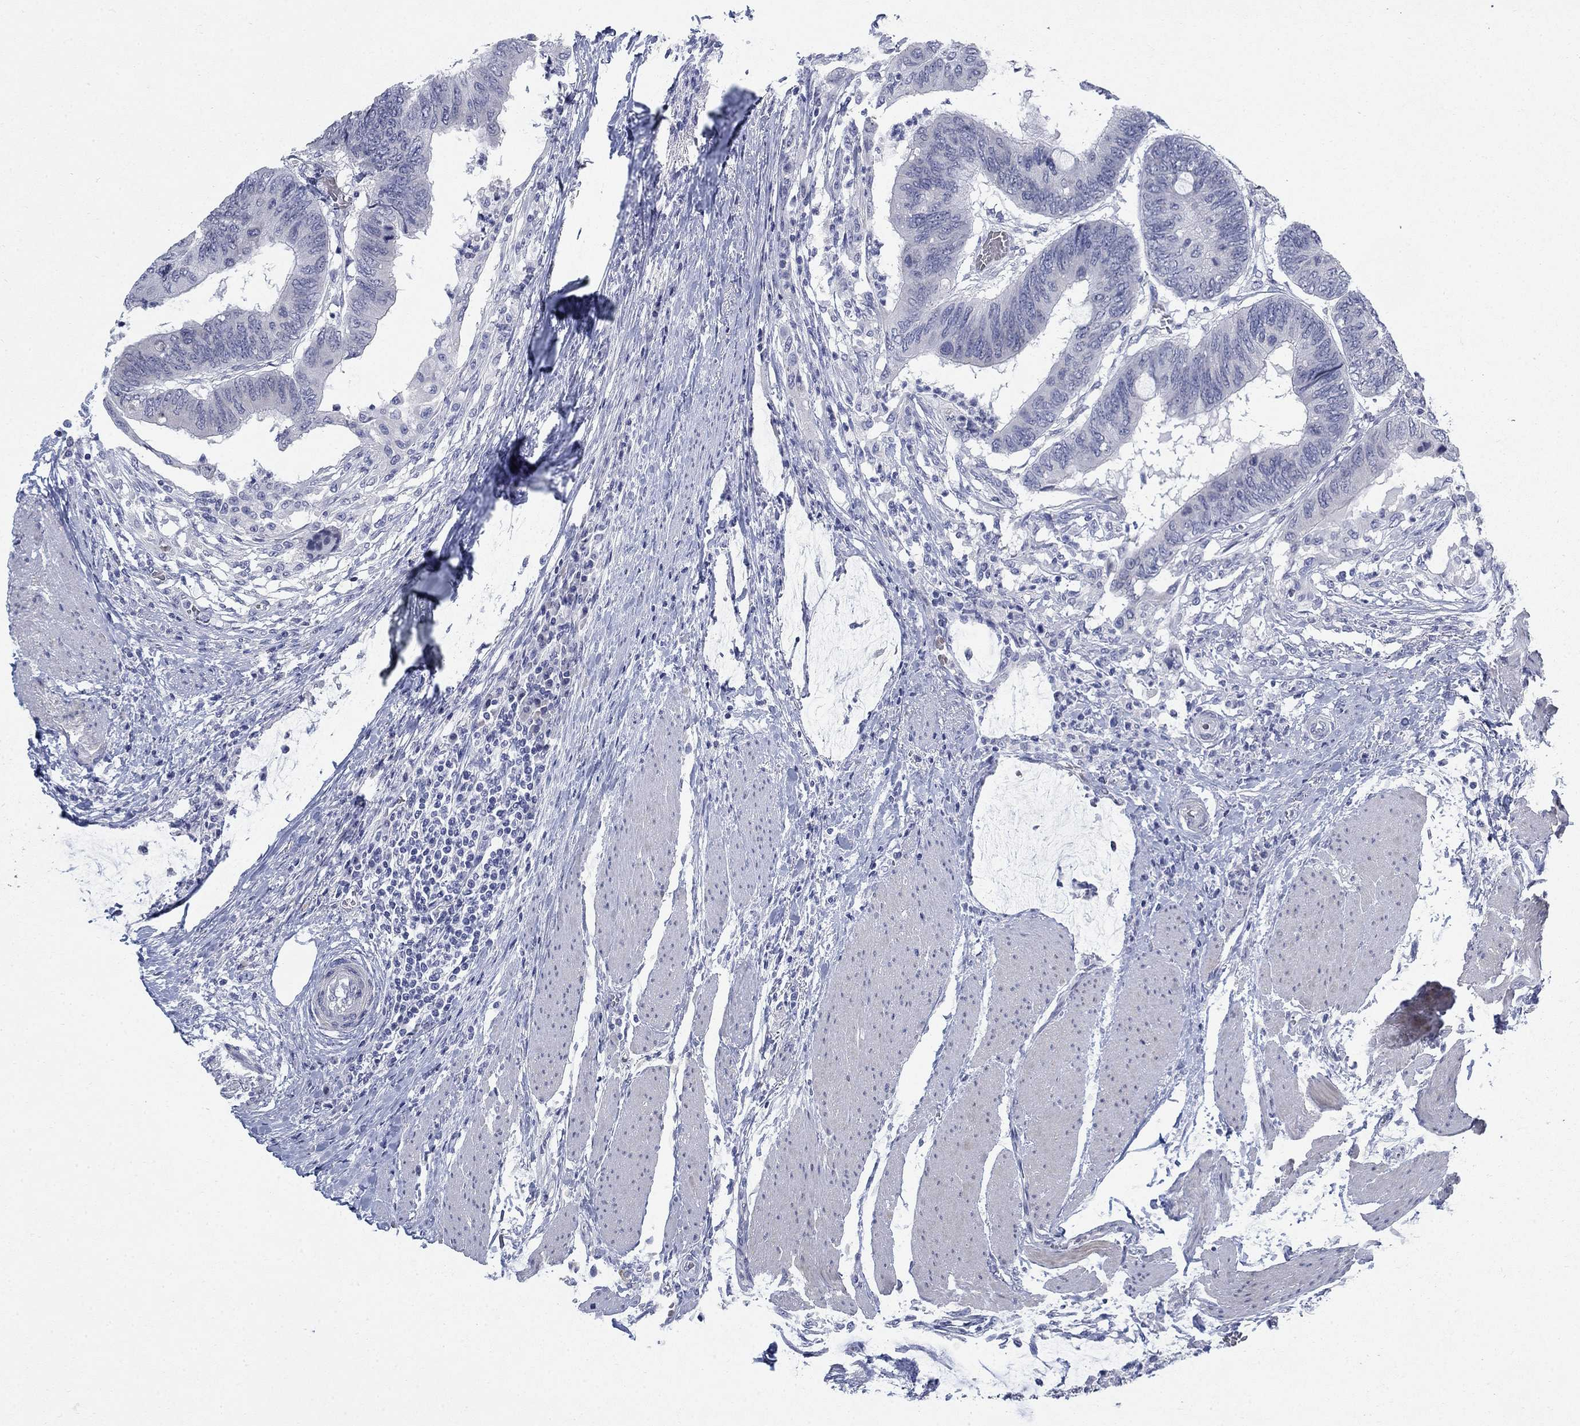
{"staining": {"intensity": "negative", "quantity": "none", "location": "none"}, "tissue": "colorectal cancer", "cell_type": "Tumor cells", "image_type": "cancer", "snomed": [{"axis": "morphology", "description": "Normal tissue, NOS"}, {"axis": "morphology", "description": "Adenocarcinoma, NOS"}, {"axis": "topography", "description": "Rectum"}, {"axis": "topography", "description": "Peripheral nerve tissue"}], "caption": "Tumor cells are negative for brown protein staining in colorectal adenocarcinoma.", "gene": "DNER", "patient": {"sex": "male", "age": 92}}